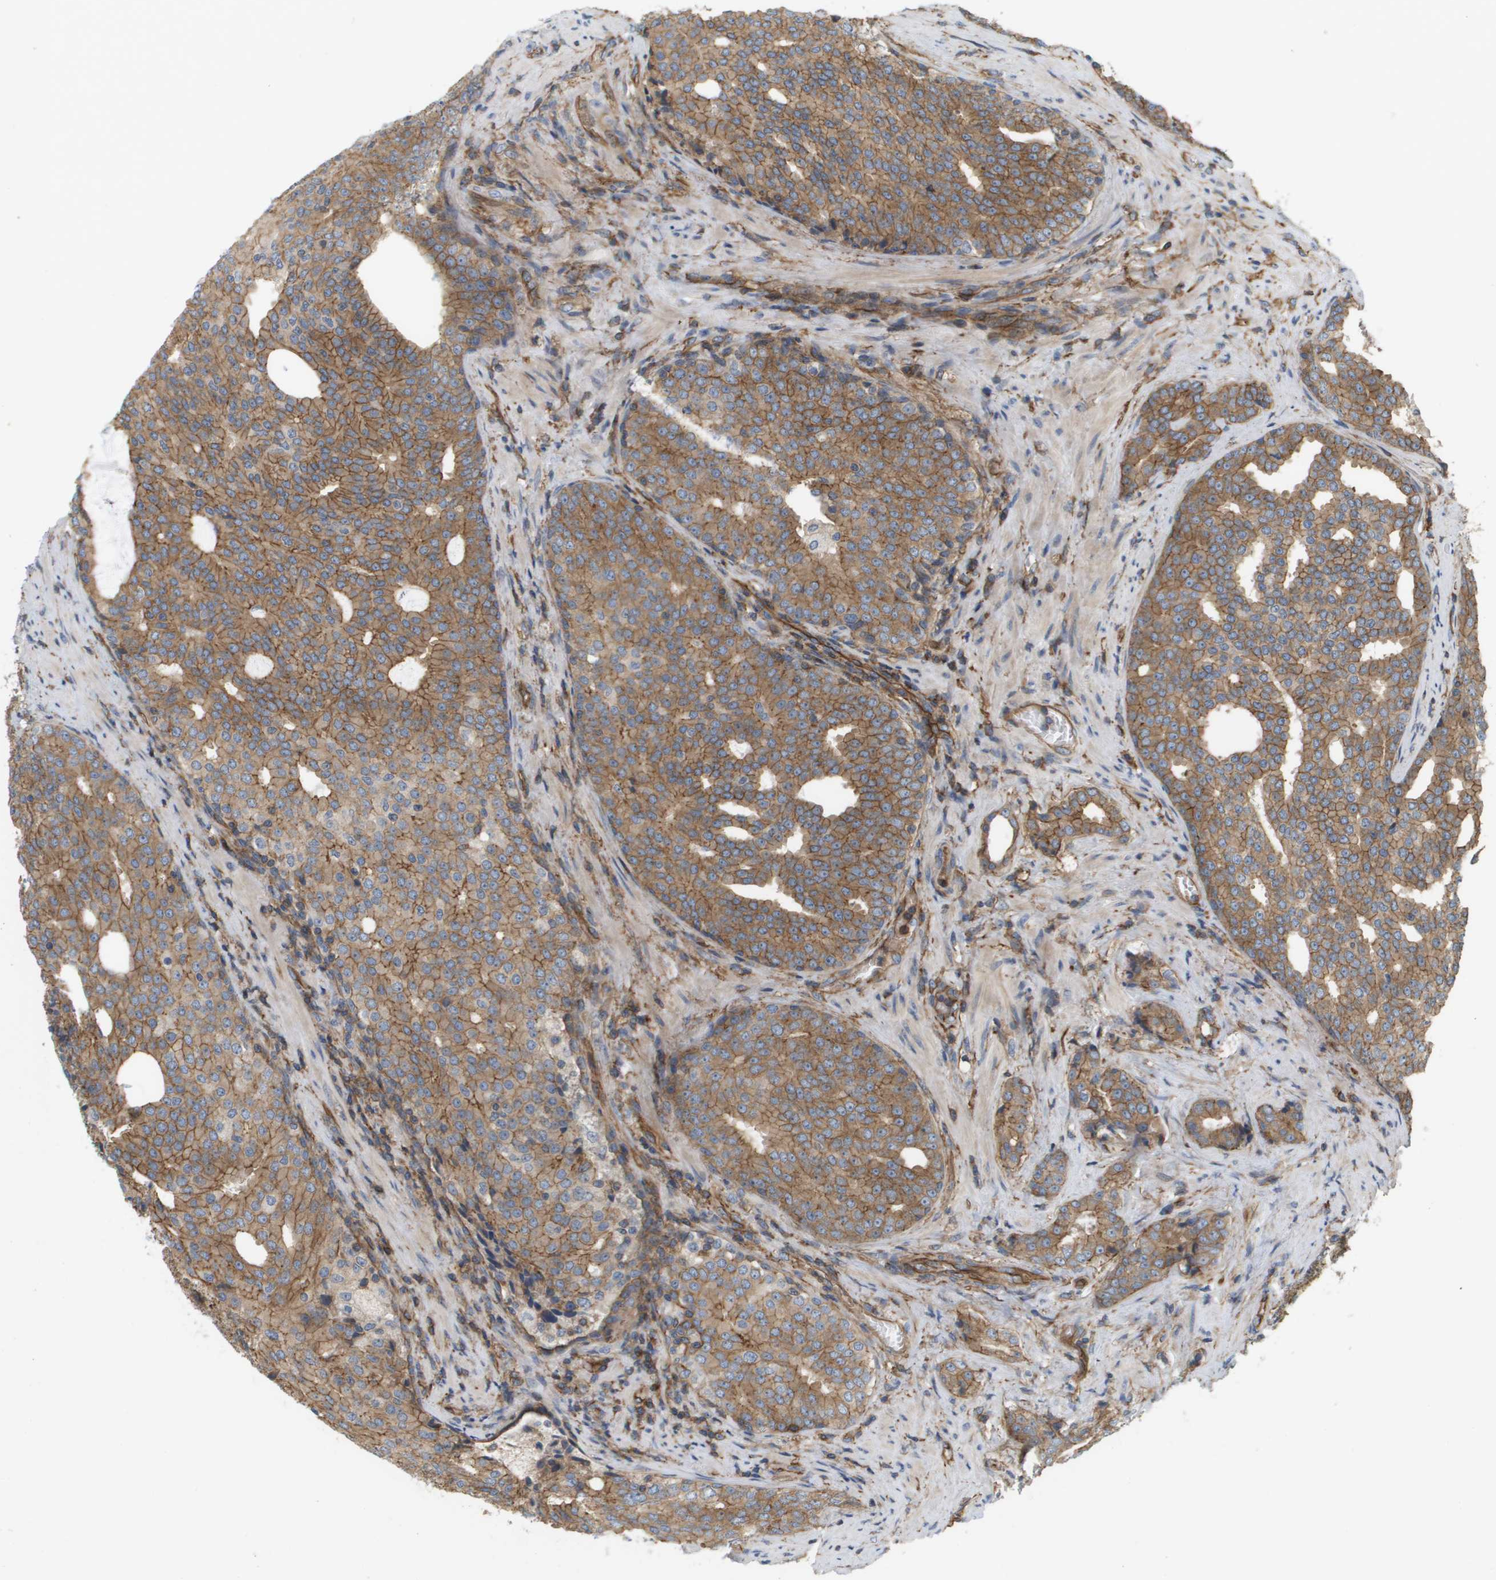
{"staining": {"intensity": "moderate", "quantity": ">75%", "location": "cytoplasmic/membranous"}, "tissue": "prostate cancer", "cell_type": "Tumor cells", "image_type": "cancer", "snomed": [{"axis": "morphology", "description": "Adenocarcinoma, High grade"}, {"axis": "topography", "description": "Prostate"}], "caption": "About >75% of tumor cells in human prostate high-grade adenocarcinoma exhibit moderate cytoplasmic/membranous protein positivity as visualized by brown immunohistochemical staining.", "gene": "SGMS2", "patient": {"sex": "male", "age": 71}}